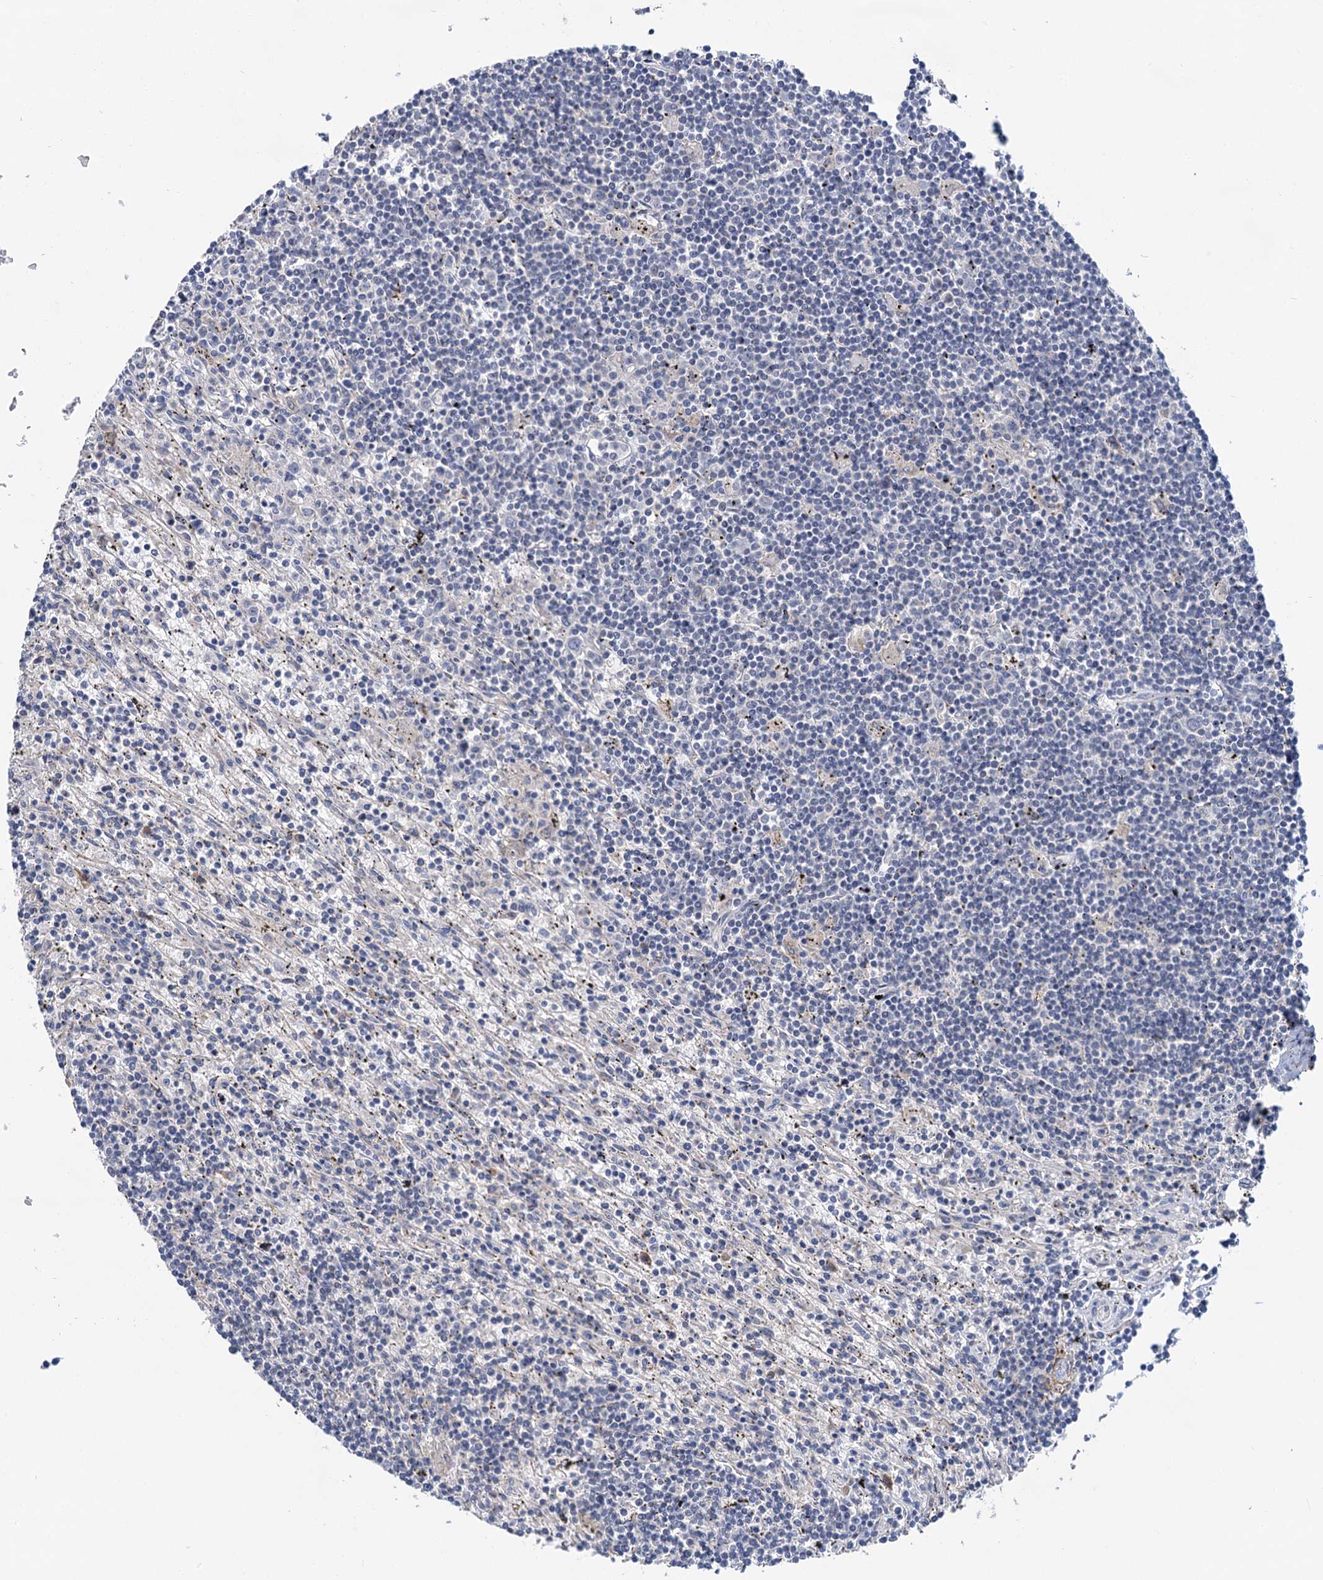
{"staining": {"intensity": "negative", "quantity": "none", "location": "none"}, "tissue": "lymphoma", "cell_type": "Tumor cells", "image_type": "cancer", "snomed": [{"axis": "morphology", "description": "Malignant lymphoma, non-Hodgkin's type, Low grade"}, {"axis": "topography", "description": "Spleen"}], "caption": "There is no significant staining in tumor cells of low-grade malignant lymphoma, non-Hodgkin's type.", "gene": "ANKRD42", "patient": {"sex": "male", "age": 76}}